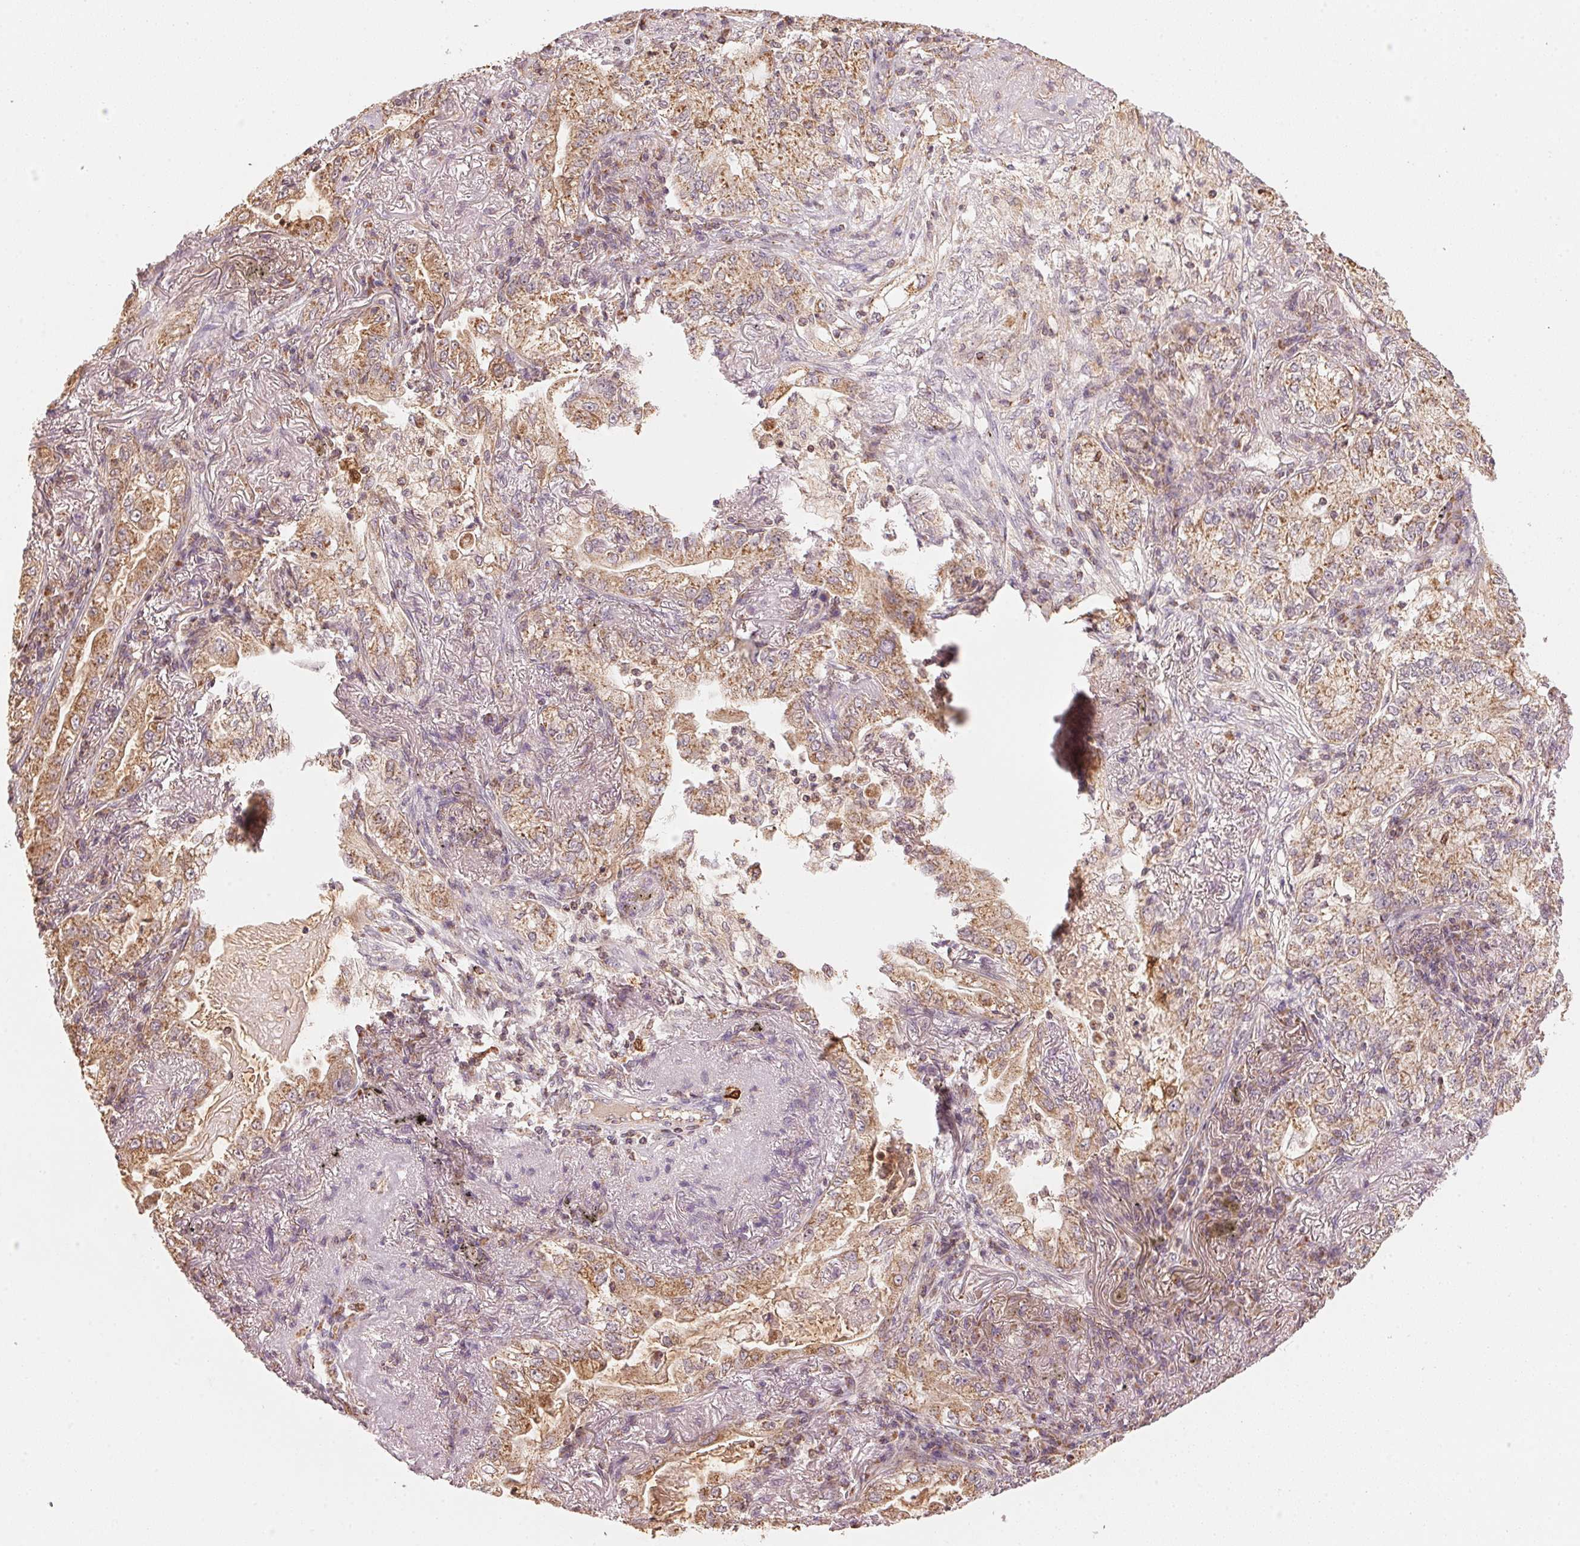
{"staining": {"intensity": "moderate", "quantity": ">75%", "location": "cytoplasmic/membranous"}, "tissue": "lung cancer", "cell_type": "Tumor cells", "image_type": "cancer", "snomed": [{"axis": "morphology", "description": "Adenocarcinoma, NOS"}, {"axis": "topography", "description": "Lung"}], "caption": "Immunohistochemistry (IHC) micrograph of lung adenocarcinoma stained for a protein (brown), which displays medium levels of moderate cytoplasmic/membranous positivity in approximately >75% of tumor cells.", "gene": "ARHGAP6", "patient": {"sex": "female", "age": 73}}